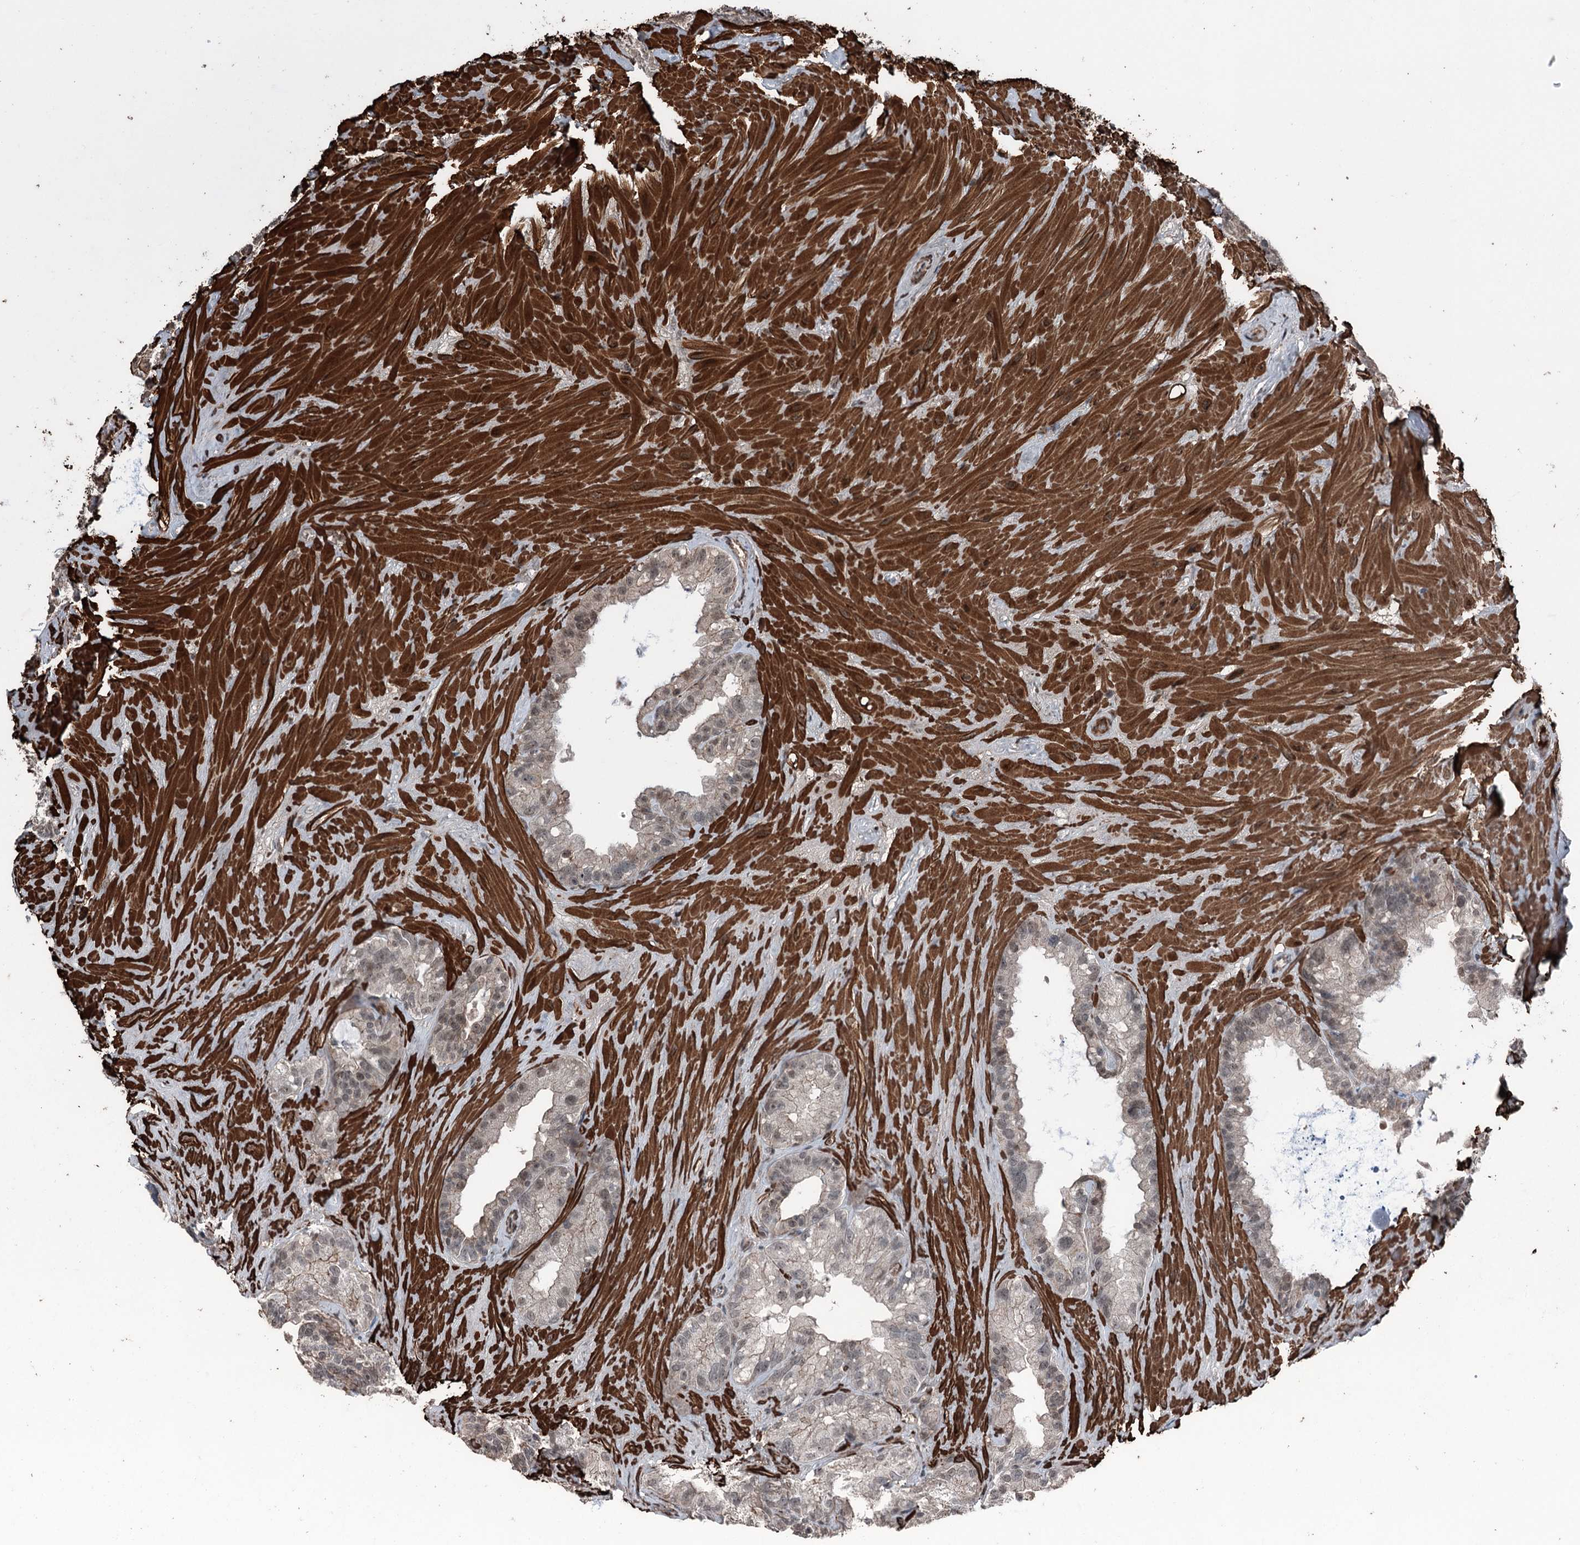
{"staining": {"intensity": "weak", "quantity": "25%-75%", "location": "cytoplasmic/membranous,nuclear"}, "tissue": "seminal vesicle", "cell_type": "Glandular cells", "image_type": "normal", "snomed": [{"axis": "morphology", "description": "Normal tissue, NOS"}, {"axis": "topography", "description": "Prostate"}, {"axis": "topography", "description": "Seminal veicle"}], "caption": "An immunohistochemistry (IHC) image of normal tissue is shown. Protein staining in brown highlights weak cytoplasmic/membranous,nuclear positivity in seminal vesicle within glandular cells. (IHC, brightfield microscopy, high magnification).", "gene": "CCDC82", "patient": {"sex": "male", "age": 68}}